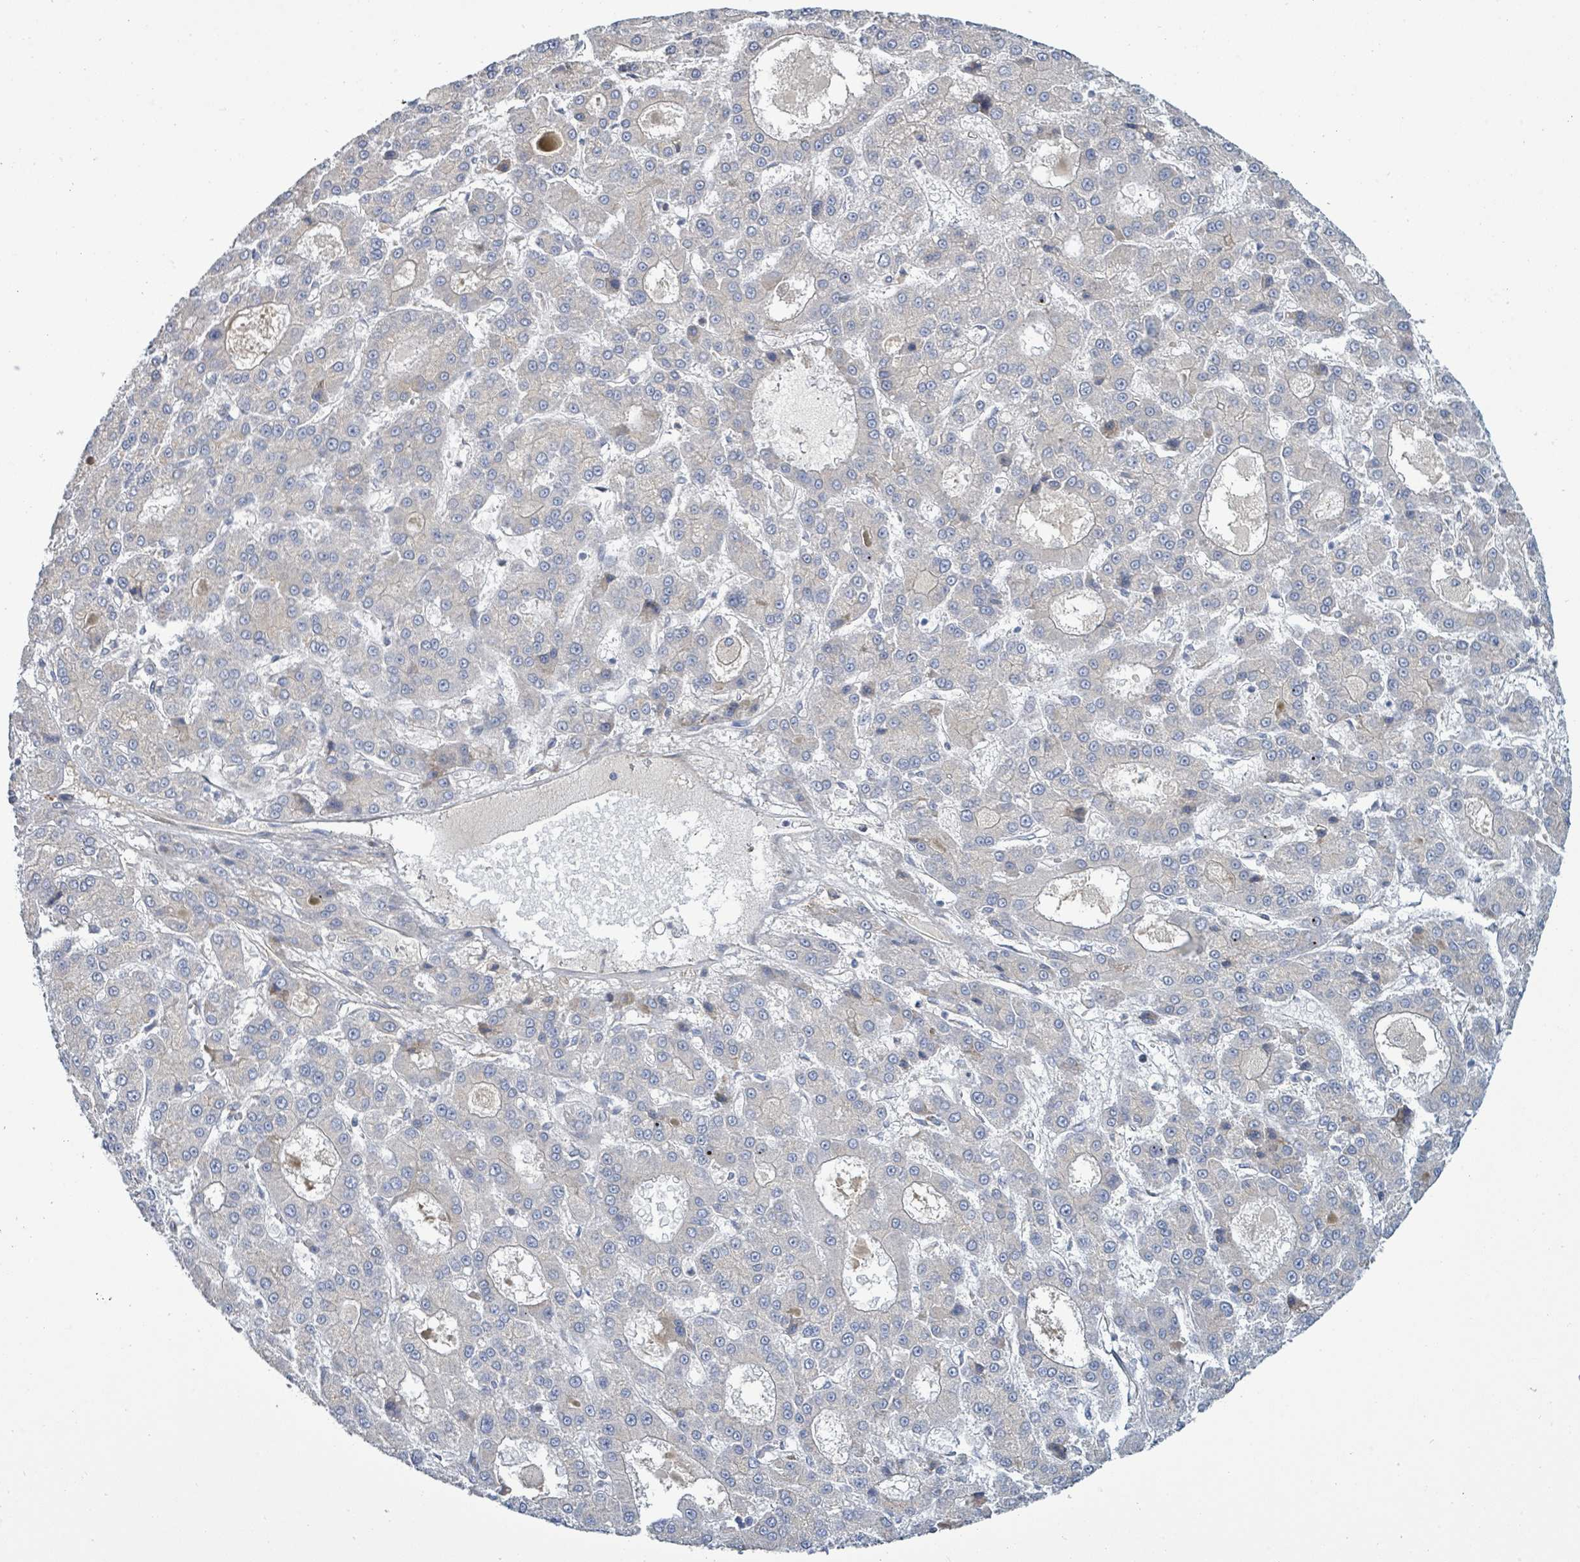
{"staining": {"intensity": "negative", "quantity": "none", "location": "none"}, "tissue": "liver cancer", "cell_type": "Tumor cells", "image_type": "cancer", "snomed": [{"axis": "morphology", "description": "Carcinoma, Hepatocellular, NOS"}, {"axis": "topography", "description": "Liver"}], "caption": "Tumor cells show no significant protein positivity in liver cancer (hepatocellular carcinoma).", "gene": "SIRPB1", "patient": {"sex": "male", "age": 70}}